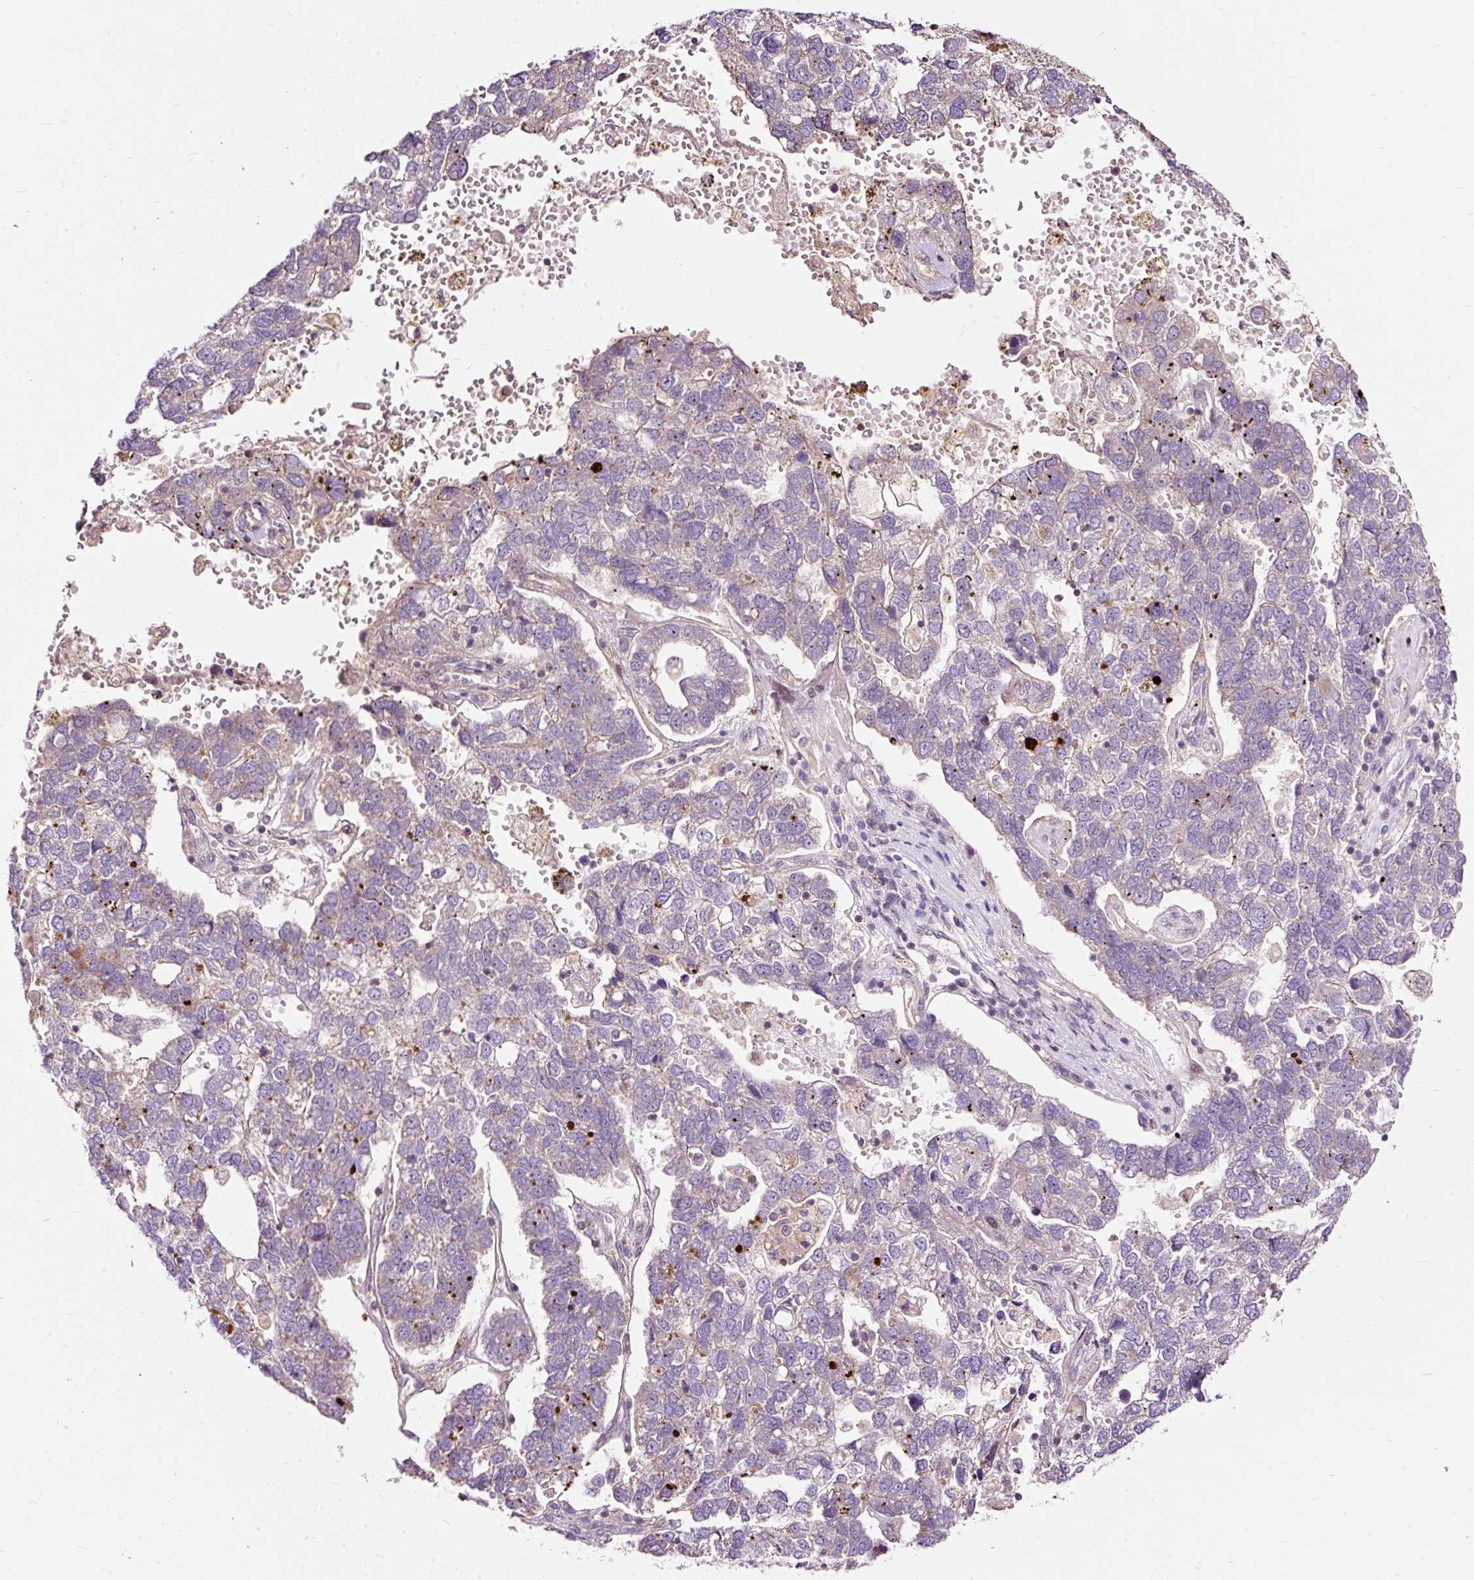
{"staining": {"intensity": "weak", "quantity": "<25%", "location": "cytoplasmic/membranous"}, "tissue": "pancreatic cancer", "cell_type": "Tumor cells", "image_type": "cancer", "snomed": [{"axis": "morphology", "description": "Adenocarcinoma, NOS"}, {"axis": "topography", "description": "Pancreas"}], "caption": "Pancreatic cancer stained for a protein using IHC reveals no staining tumor cells.", "gene": "BOLA3", "patient": {"sex": "female", "age": 61}}